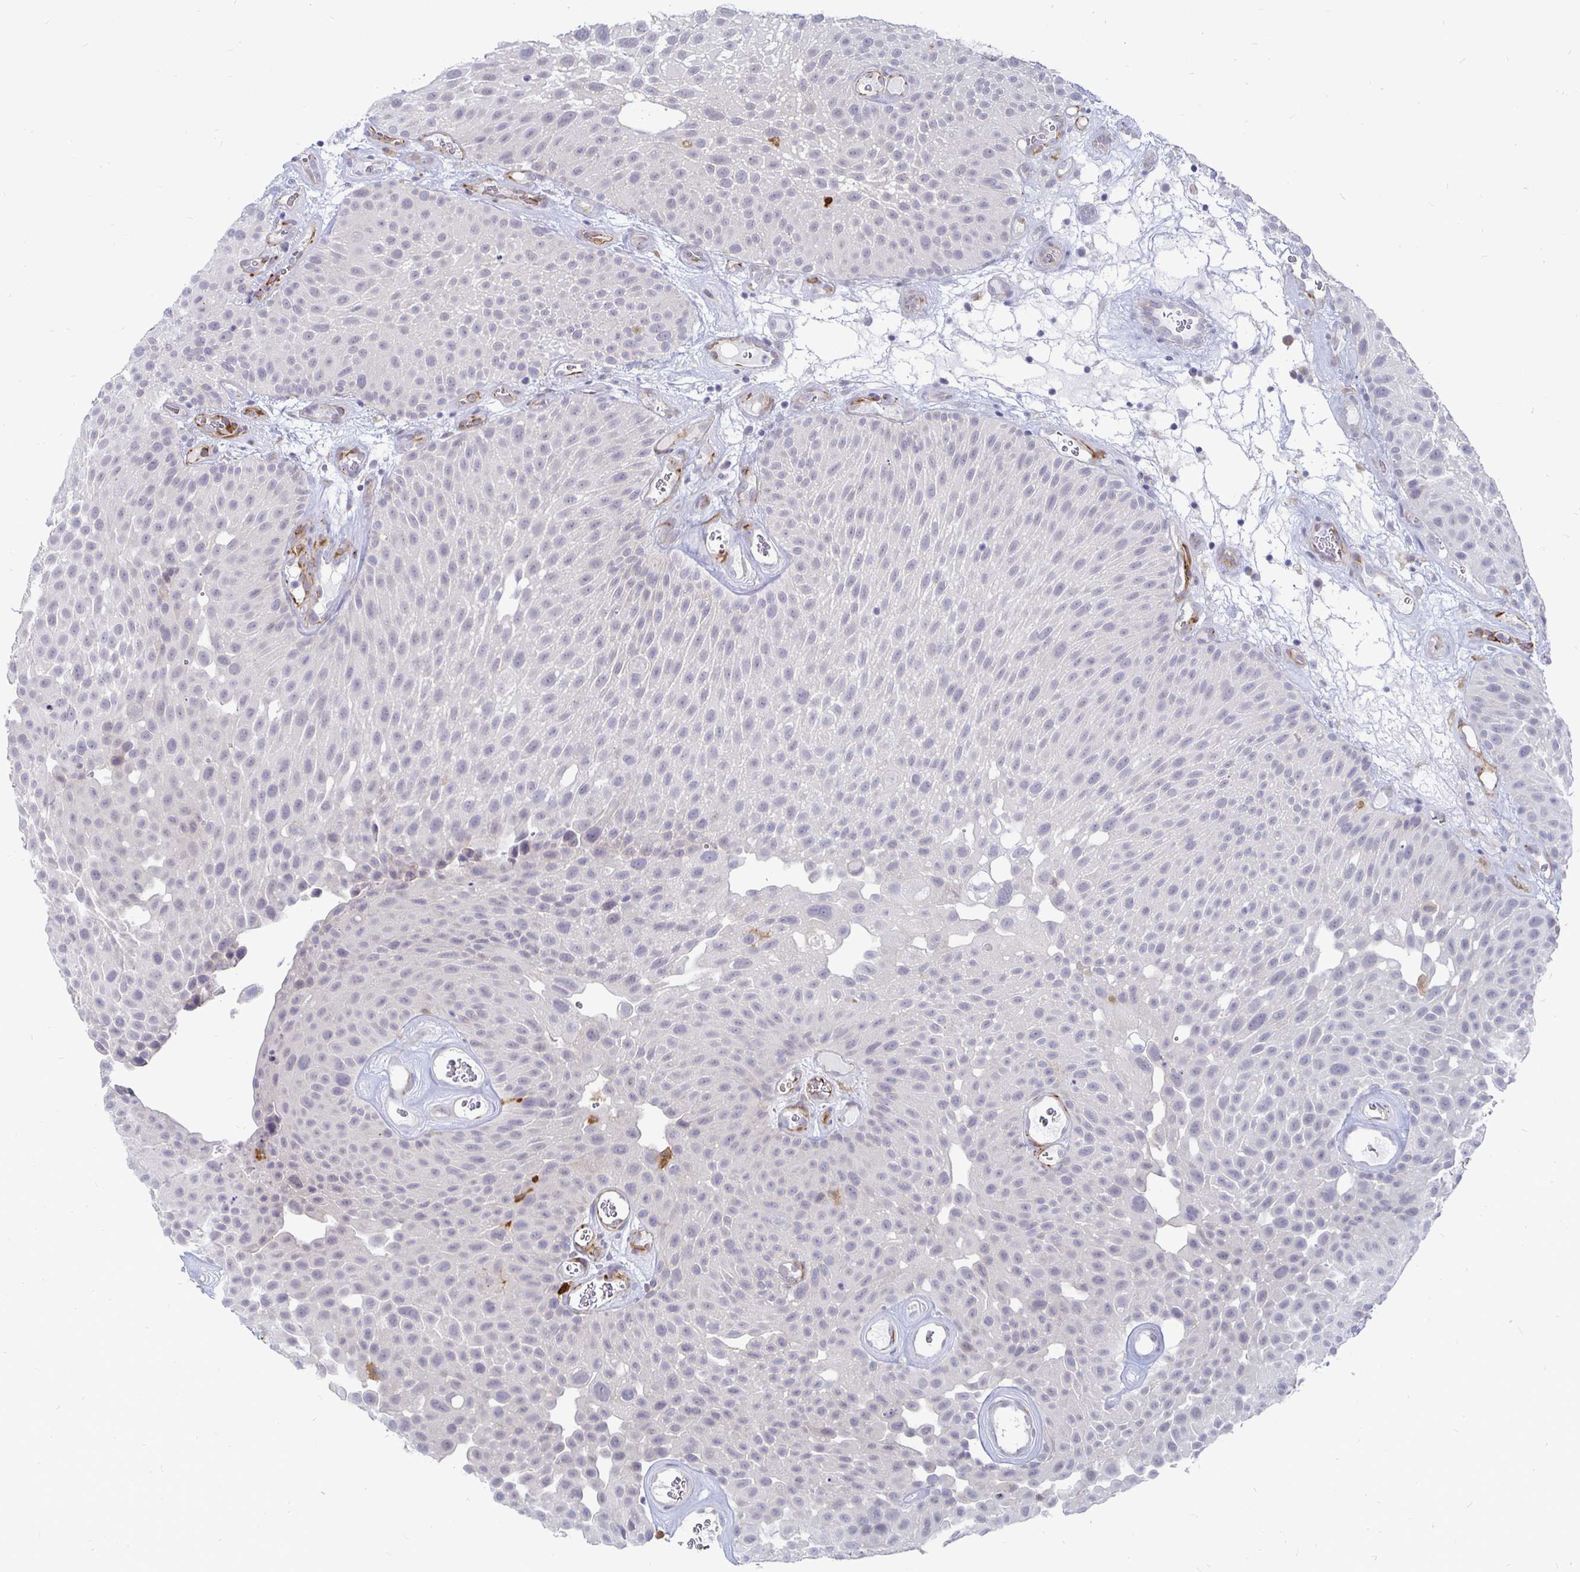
{"staining": {"intensity": "negative", "quantity": "none", "location": "none"}, "tissue": "urothelial cancer", "cell_type": "Tumor cells", "image_type": "cancer", "snomed": [{"axis": "morphology", "description": "Urothelial carcinoma, Low grade"}, {"axis": "topography", "description": "Urinary bladder"}], "caption": "There is no significant expression in tumor cells of low-grade urothelial carcinoma.", "gene": "CCDC85A", "patient": {"sex": "male", "age": 72}}